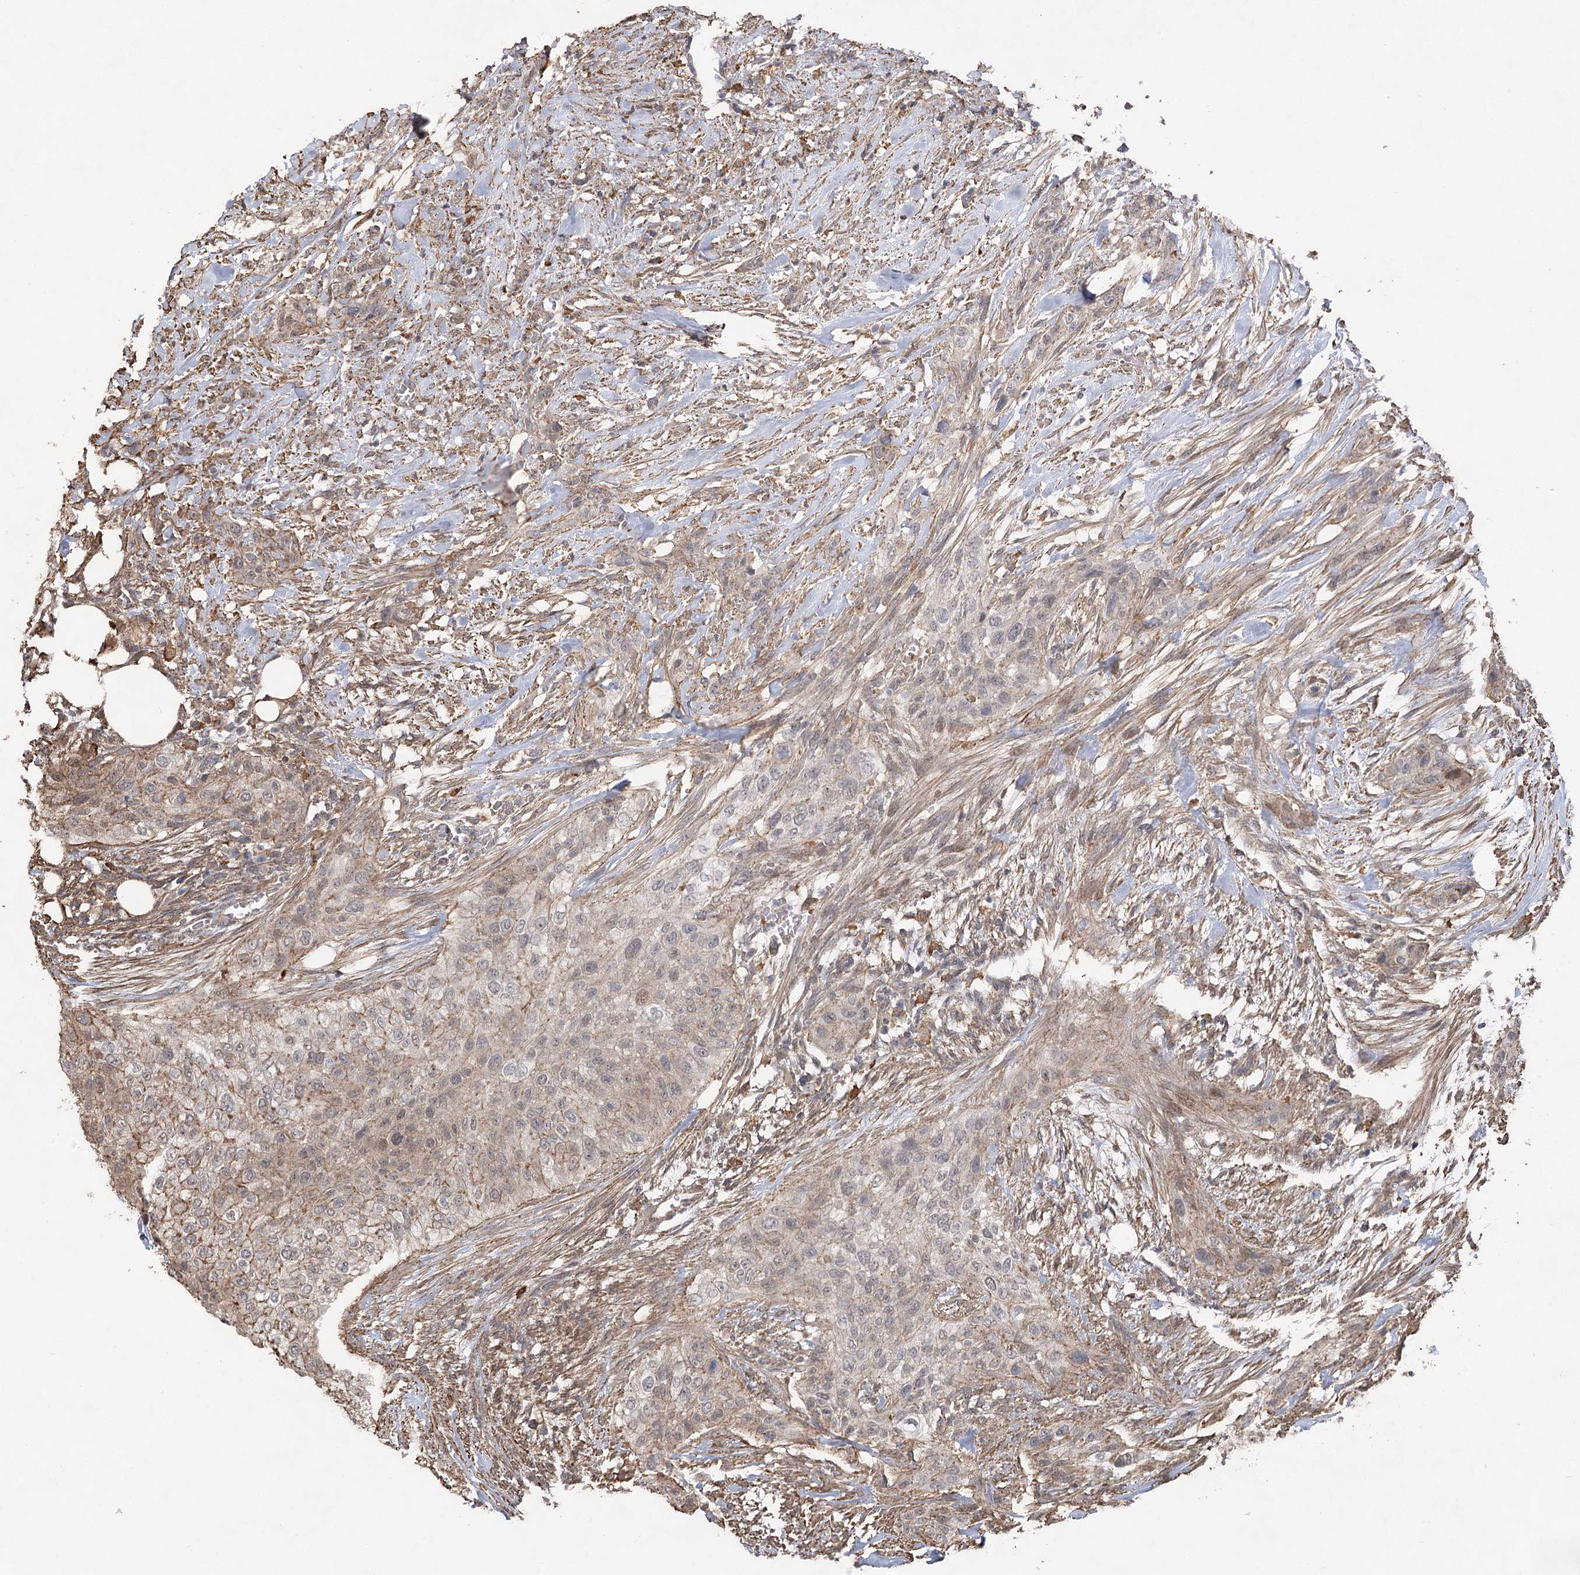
{"staining": {"intensity": "weak", "quantity": "<25%", "location": "cytoplasmic/membranous"}, "tissue": "urothelial cancer", "cell_type": "Tumor cells", "image_type": "cancer", "snomed": [{"axis": "morphology", "description": "Urothelial carcinoma, High grade"}, {"axis": "topography", "description": "Urinary bladder"}], "caption": "Protein analysis of urothelial cancer shows no significant staining in tumor cells.", "gene": "OBSL1", "patient": {"sex": "male", "age": 35}}